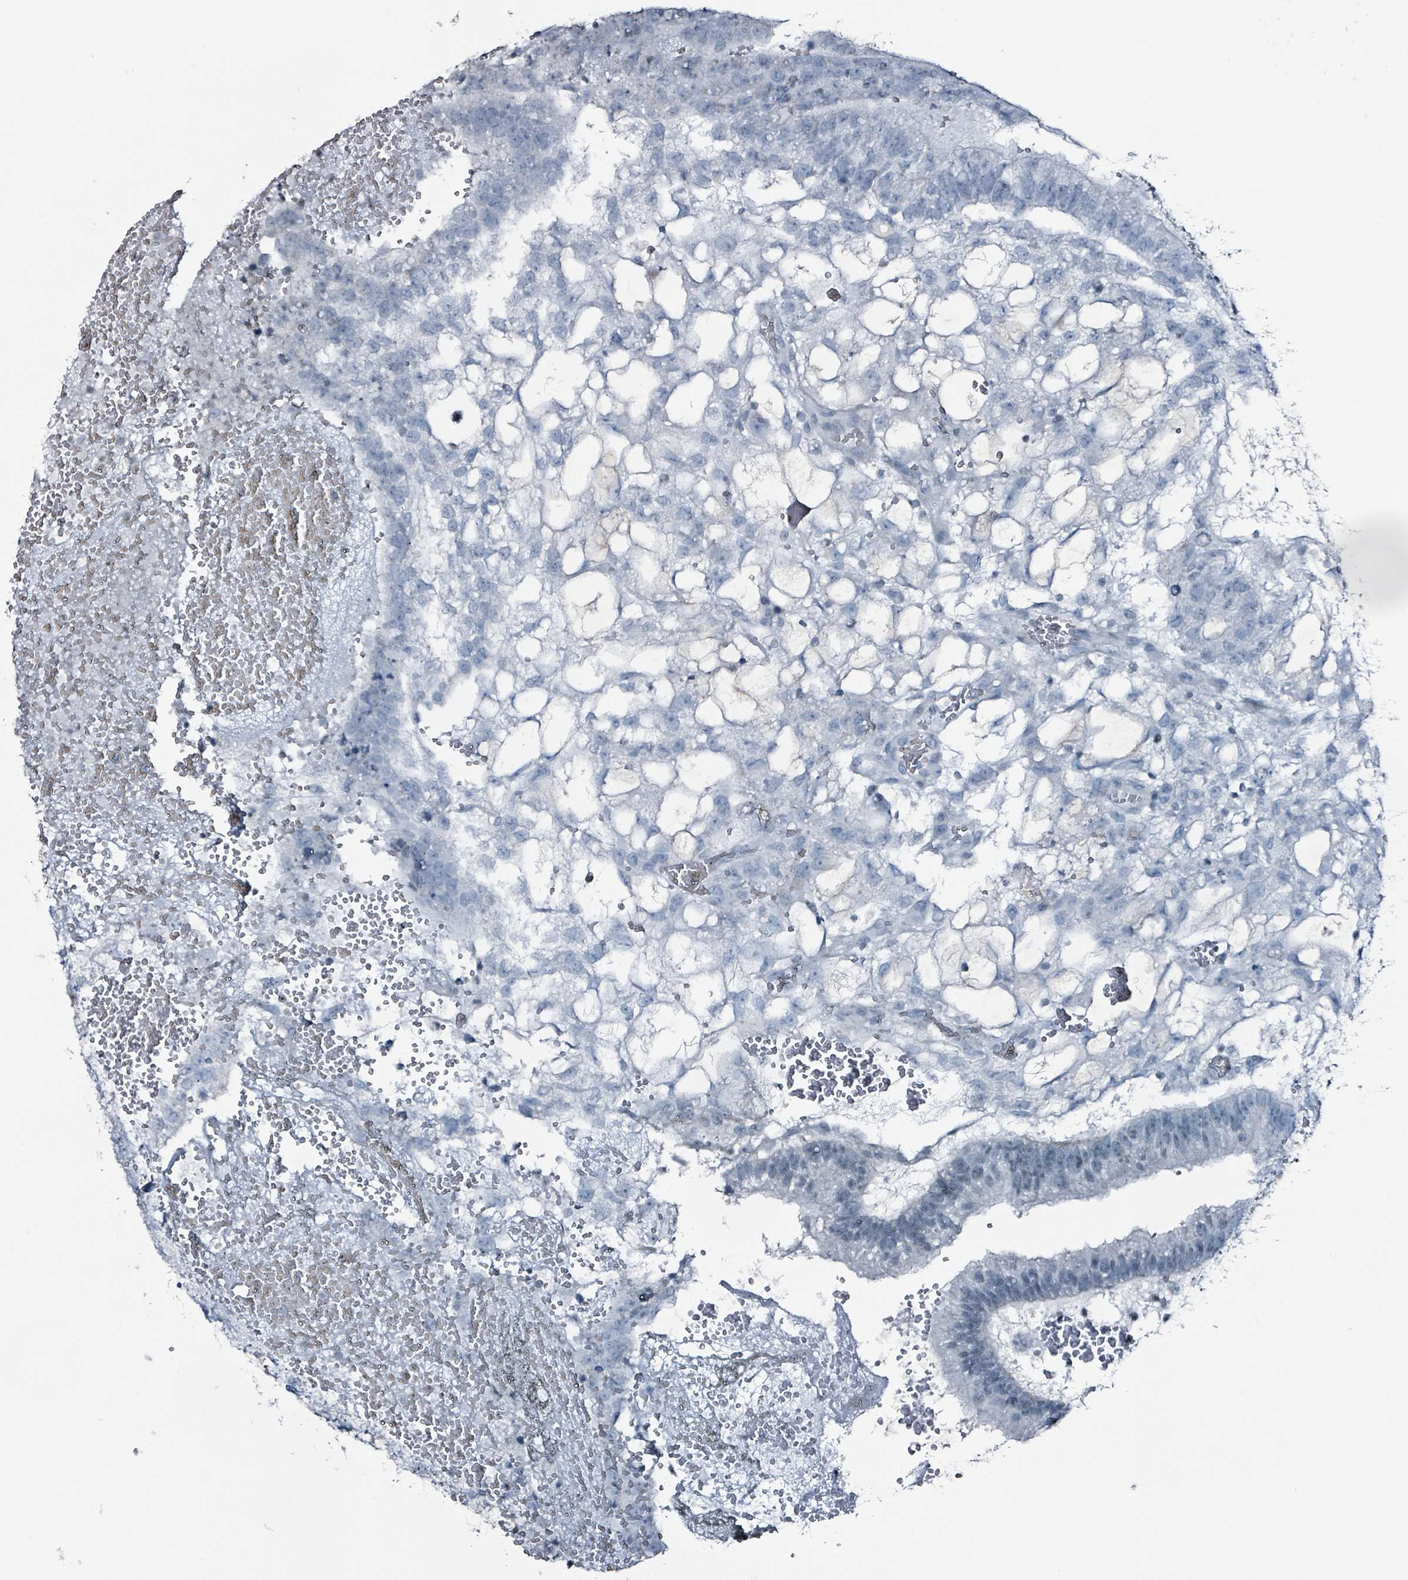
{"staining": {"intensity": "negative", "quantity": "none", "location": "none"}, "tissue": "testis cancer", "cell_type": "Tumor cells", "image_type": "cancer", "snomed": [{"axis": "morphology", "description": "Normal tissue, NOS"}, {"axis": "morphology", "description": "Carcinoma, Embryonal, NOS"}, {"axis": "topography", "description": "Testis"}], "caption": "A histopathology image of testis embryonal carcinoma stained for a protein exhibits no brown staining in tumor cells.", "gene": "CA9", "patient": {"sex": "male", "age": 32}}